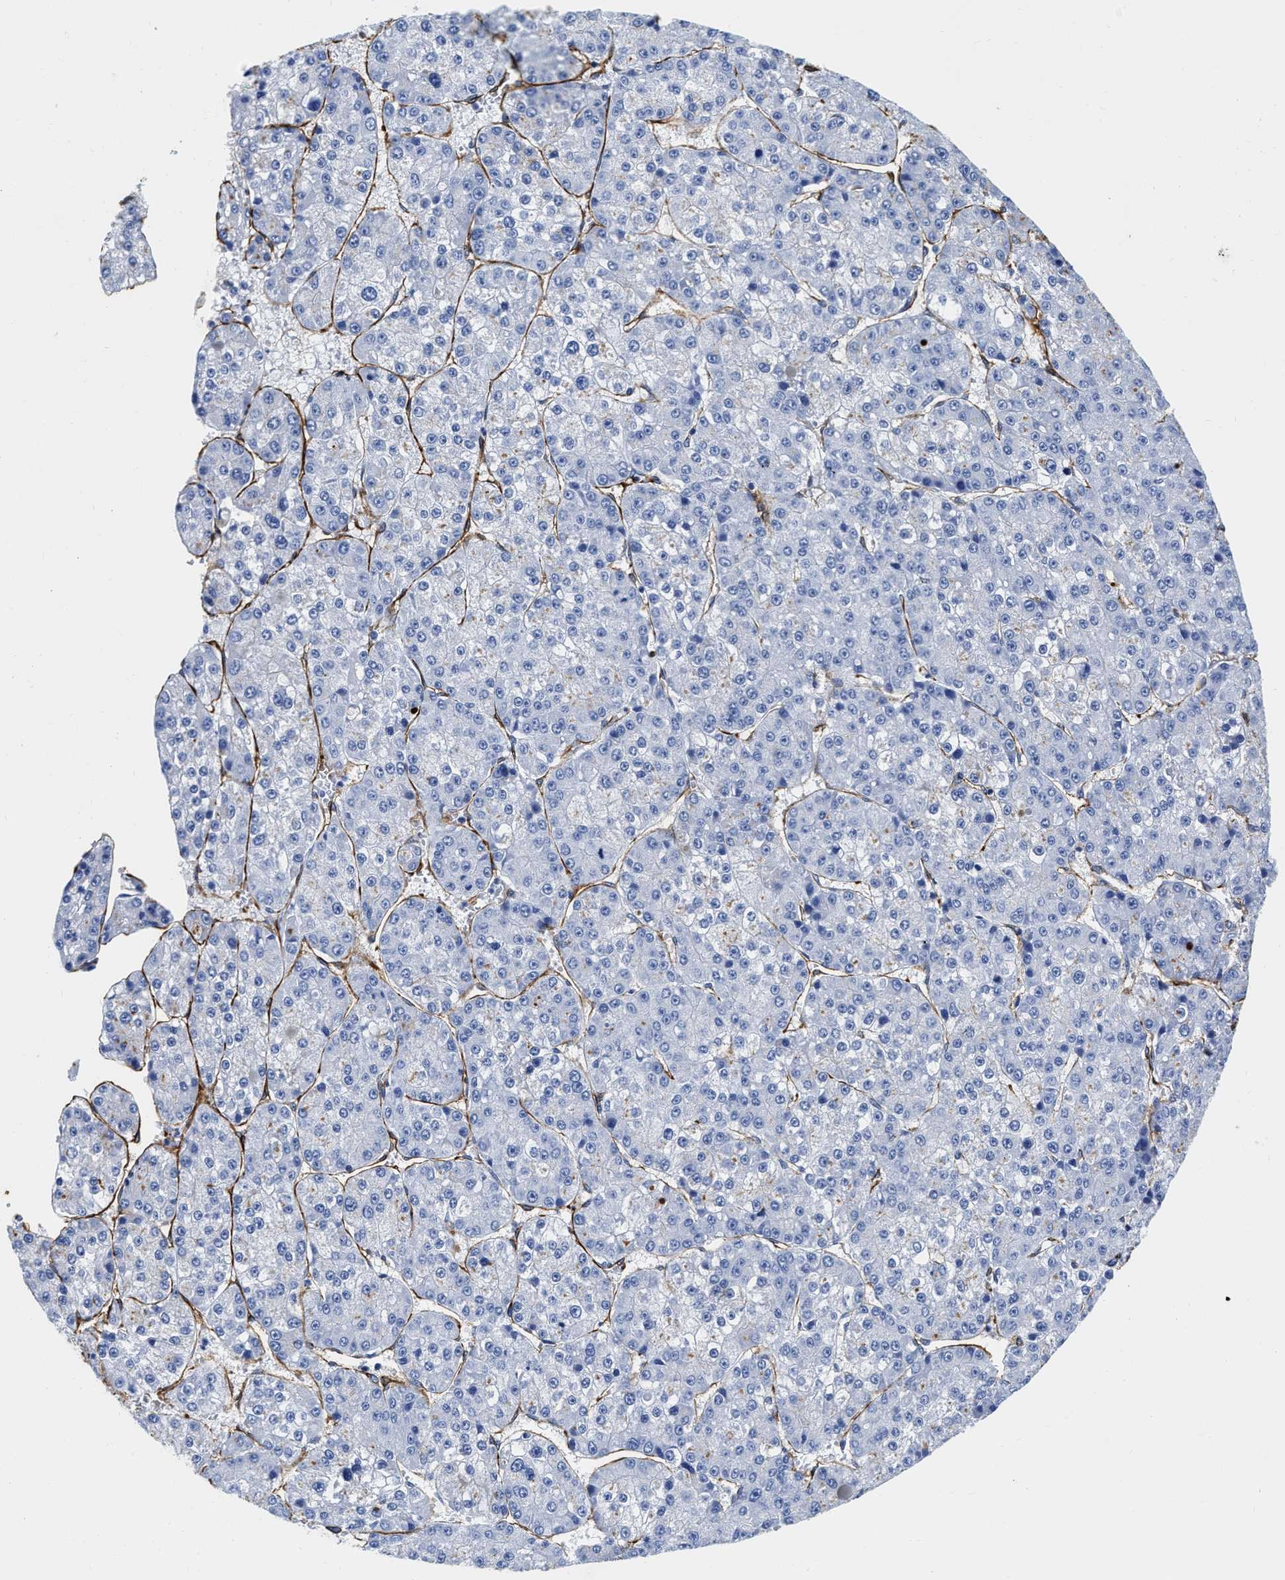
{"staining": {"intensity": "negative", "quantity": "none", "location": "none"}, "tissue": "liver cancer", "cell_type": "Tumor cells", "image_type": "cancer", "snomed": [{"axis": "morphology", "description": "Carcinoma, Hepatocellular, NOS"}, {"axis": "topography", "description": "Liver"}], "caption": "A high-resolution photomicrograph shows immunohistochemistry staining of liver cancer (hepatocellular carcinoma), which demonstrates no significant positivity in tumor cells. Brightfield microscopy of immunohistochemistry stained with DAB (3,3'-diaminobenzidine) (brown) and hematoxylin (blue), captured at high magnification.", "gene": "TVP23B", "patient": {"sex": "female", "age": 73}}